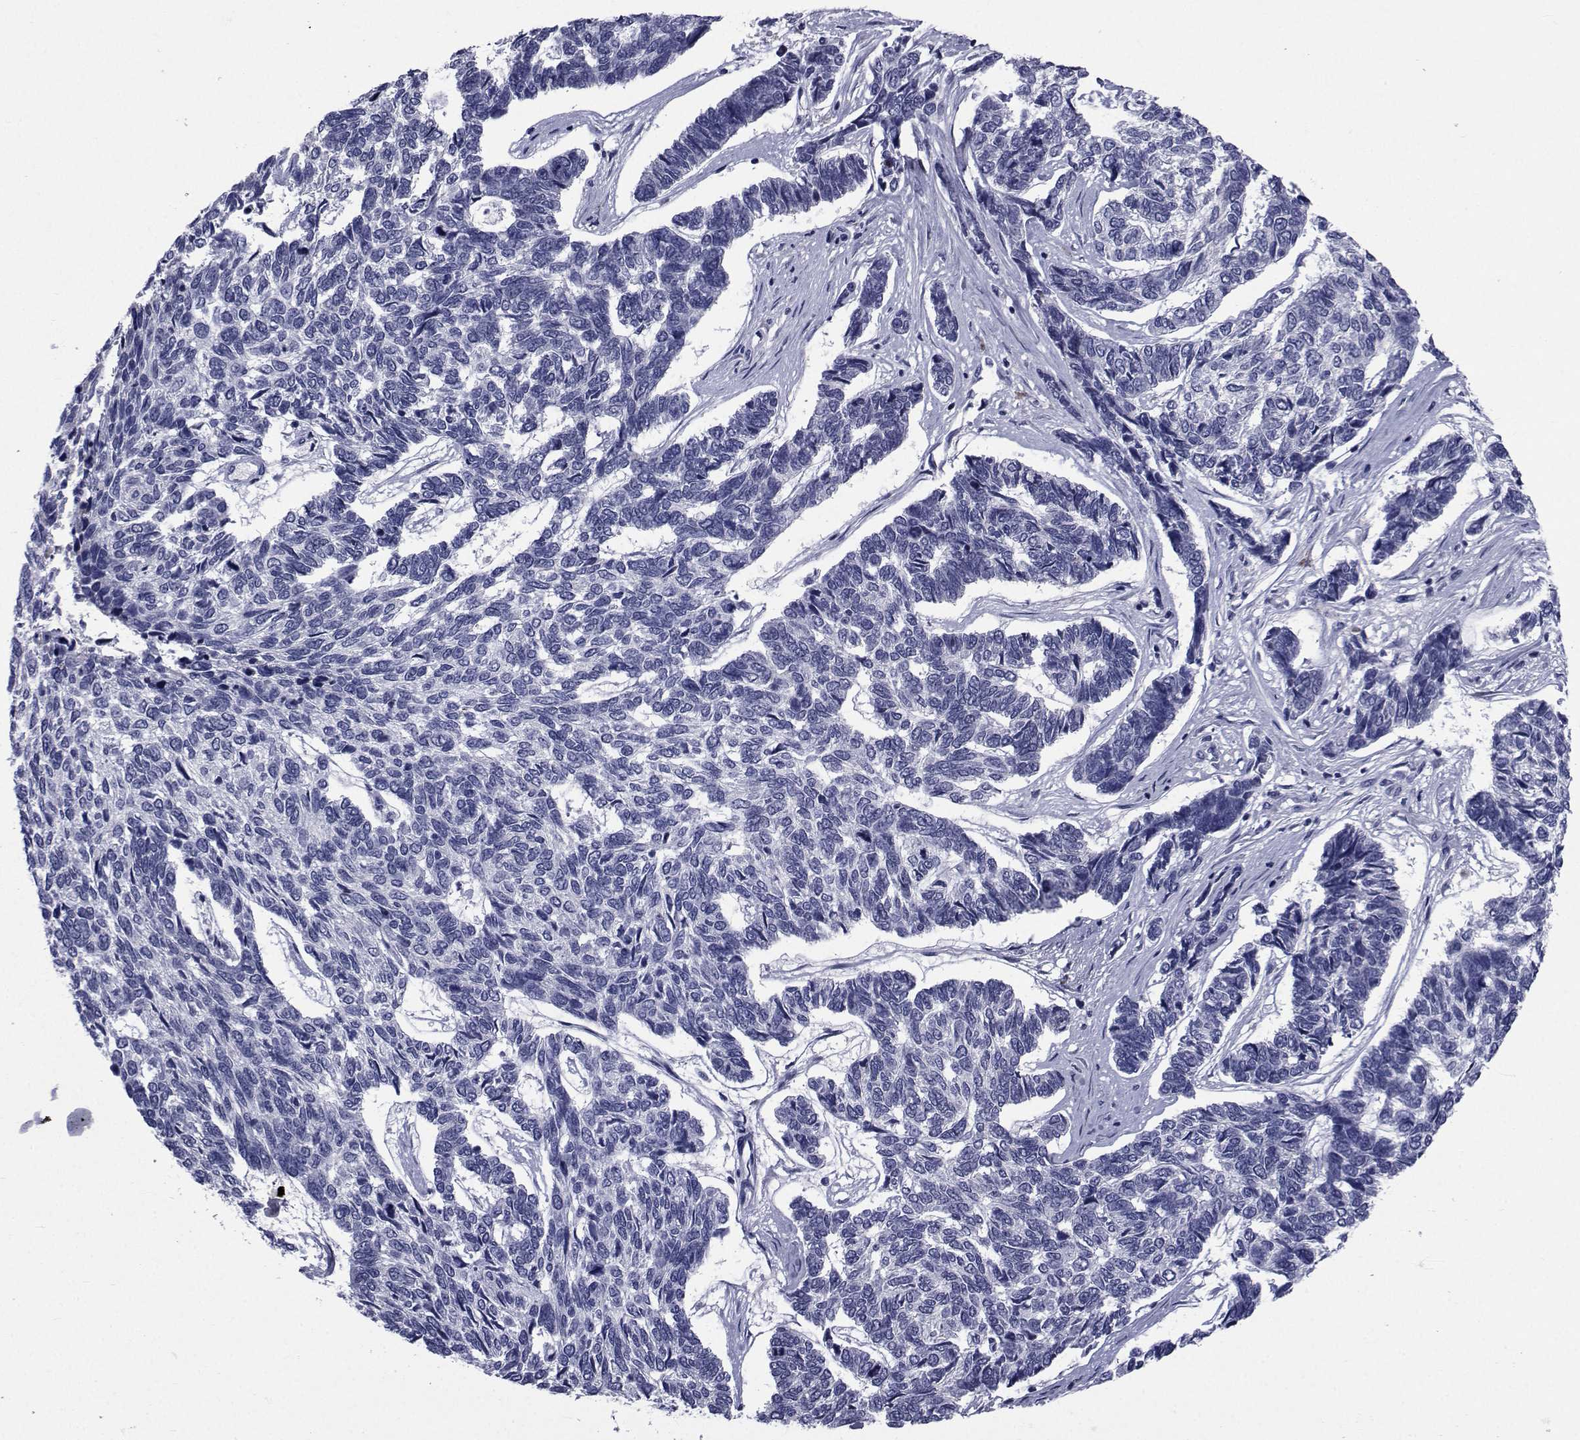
{"staining": {"intensity": "negative", "quantity": "none", "location": "none"}, "tissue": "skin cancer", "cell_type": "Tumor cells", "image_type": "cancer", "snomed": [{"axis": "morphology", "description": "Basal cell carcinoma"}, {"axis": "topography", "description": "Skin"}], "caption": "This is an immunohistochemistry micrograph of skin cancer (basal cell carcinoma). There is no expression in tumor cells.", "gene": "ROPN1", "patient": {"sex": "female", "age": 65}}